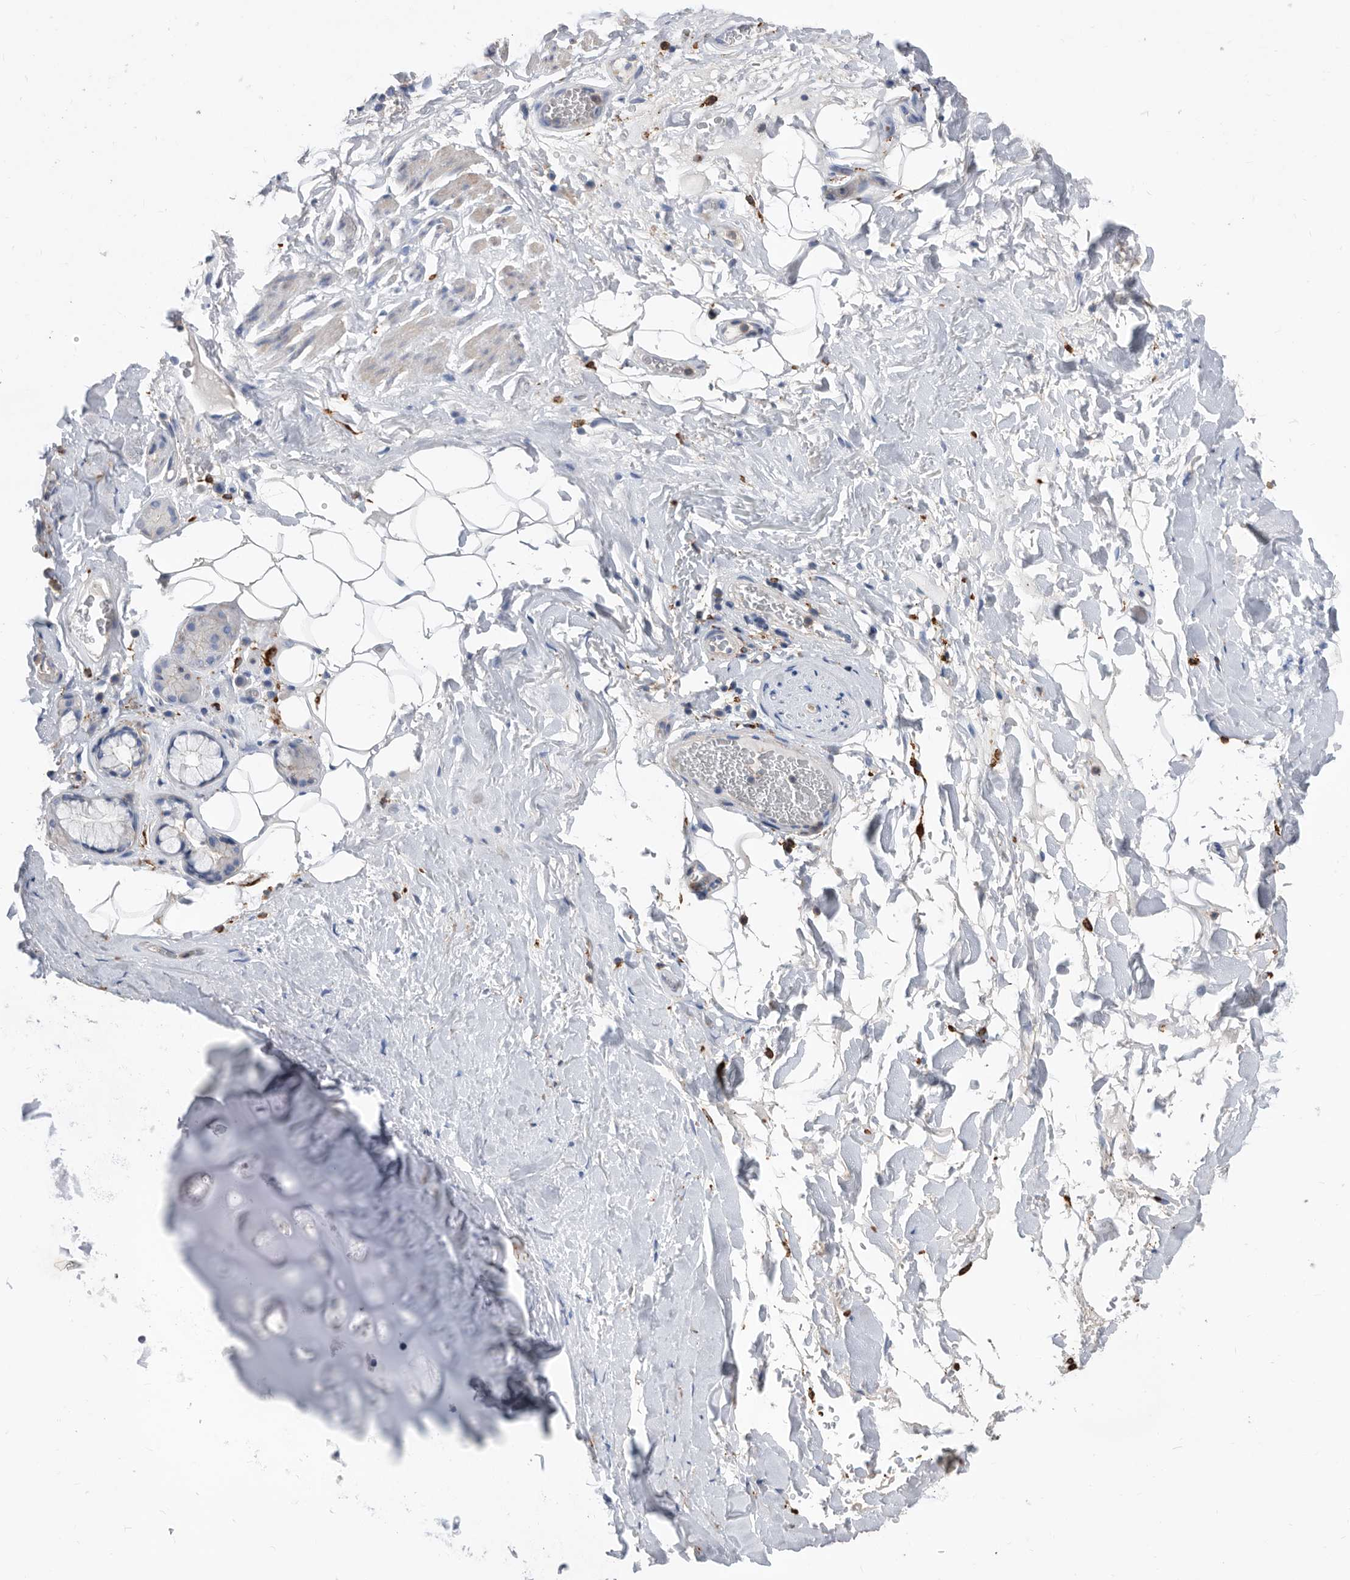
{"staining": {"intensity": "negative", "quantity": "none", "location": "none"}, "tissue": "adipose tissue", "cell_type": "Adipocytes", "image_type": "normal", "snomed": [{"axis": "morphology", "description": "Normal tissue, NOS"}, {"axis": "topography", "description": "Cartilage tissue"}], "caption": "Unremarkable adipose tissue was stained to show a protein in brown. There is no significant expression in adipocytes.", "gene": "MS4A4A", "patient": {"sex": "female", "age": 63}}